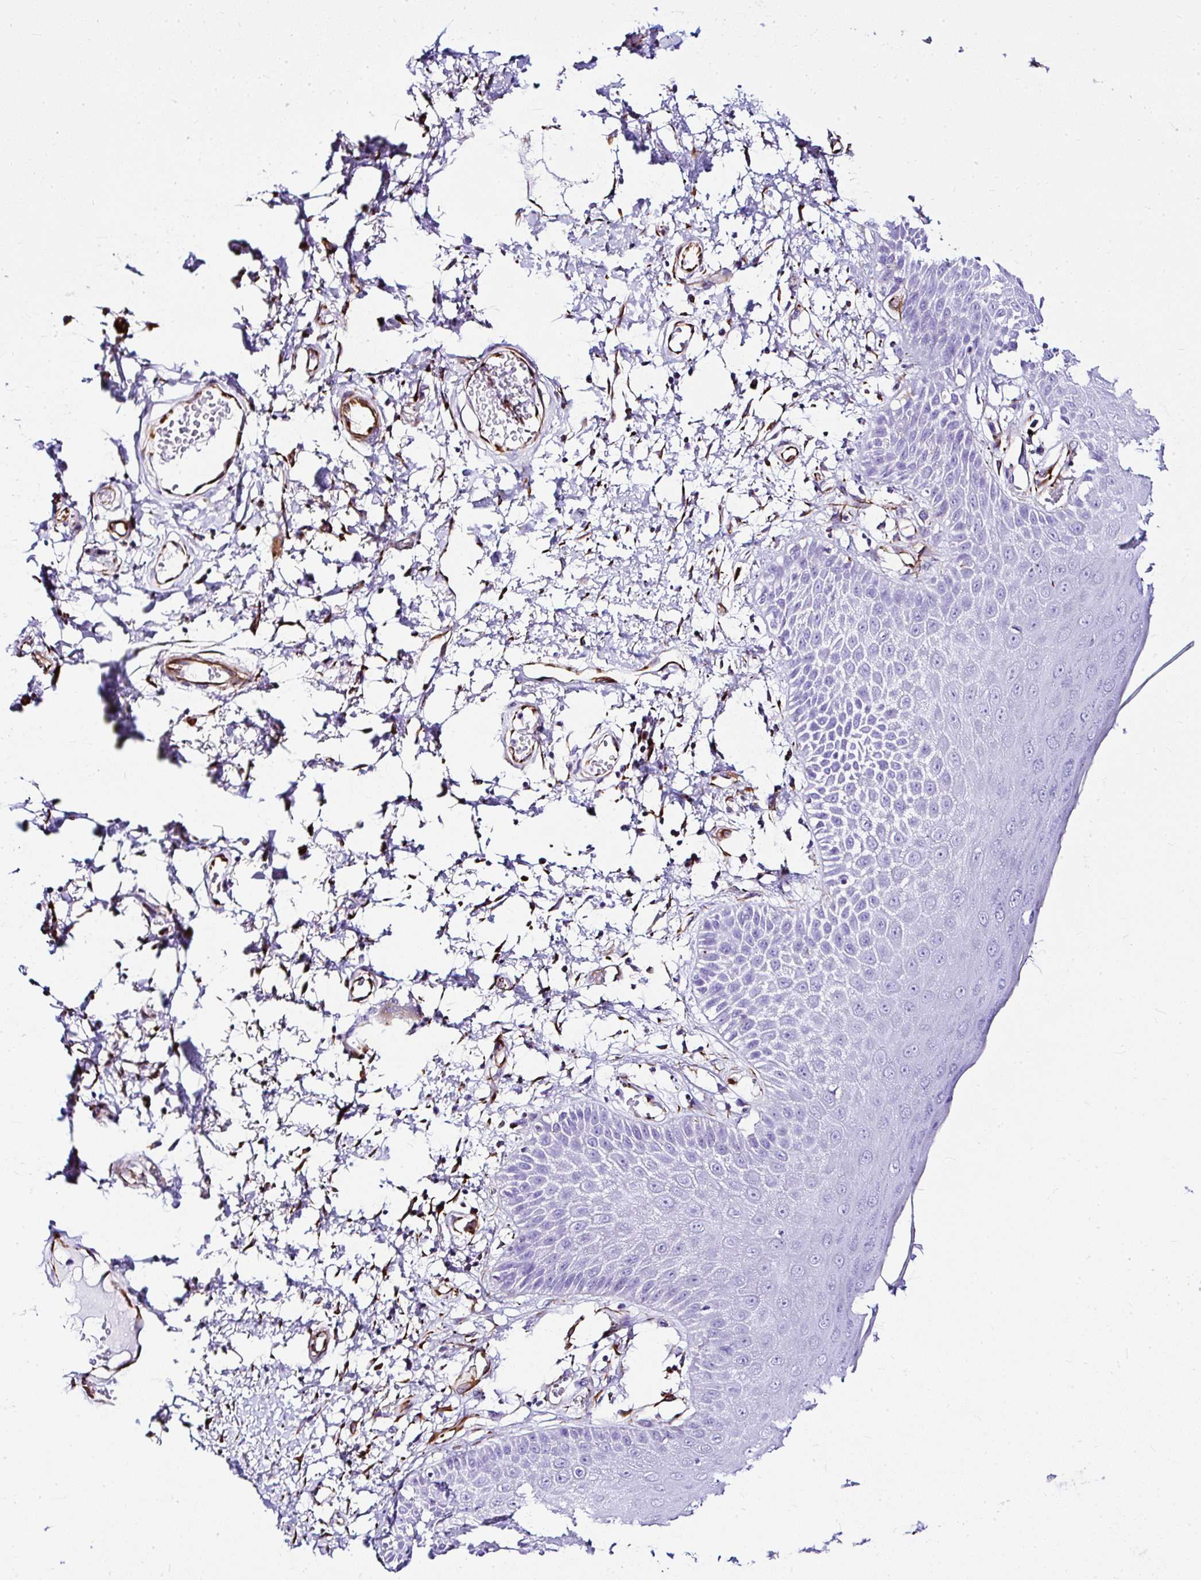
{"staining": {"intensity": "negative", "quantity": "none", "location": "none"}, "tissue": "skin", "cell_type": "Epidermal cells", "image_type": "normal", "snomed": [{"axis": "morphology", "description": "Normal tissue, NOS"}, {"axis": "topography", "description": "Anal"}, {"axis": "topography", "description": "Peripheral nerve tissue"}], "caption": "Histopathology image shows no significant protein staining in epidermal cells of unremarkable skin. The staining was performed using DAB to visualize the protein expression in brown, while the nuclei were stained in blue with hematoxylin (Magnification: 20x).", "gene": "DEPDC5", "patient": {"sex": "male", "age": 78}}